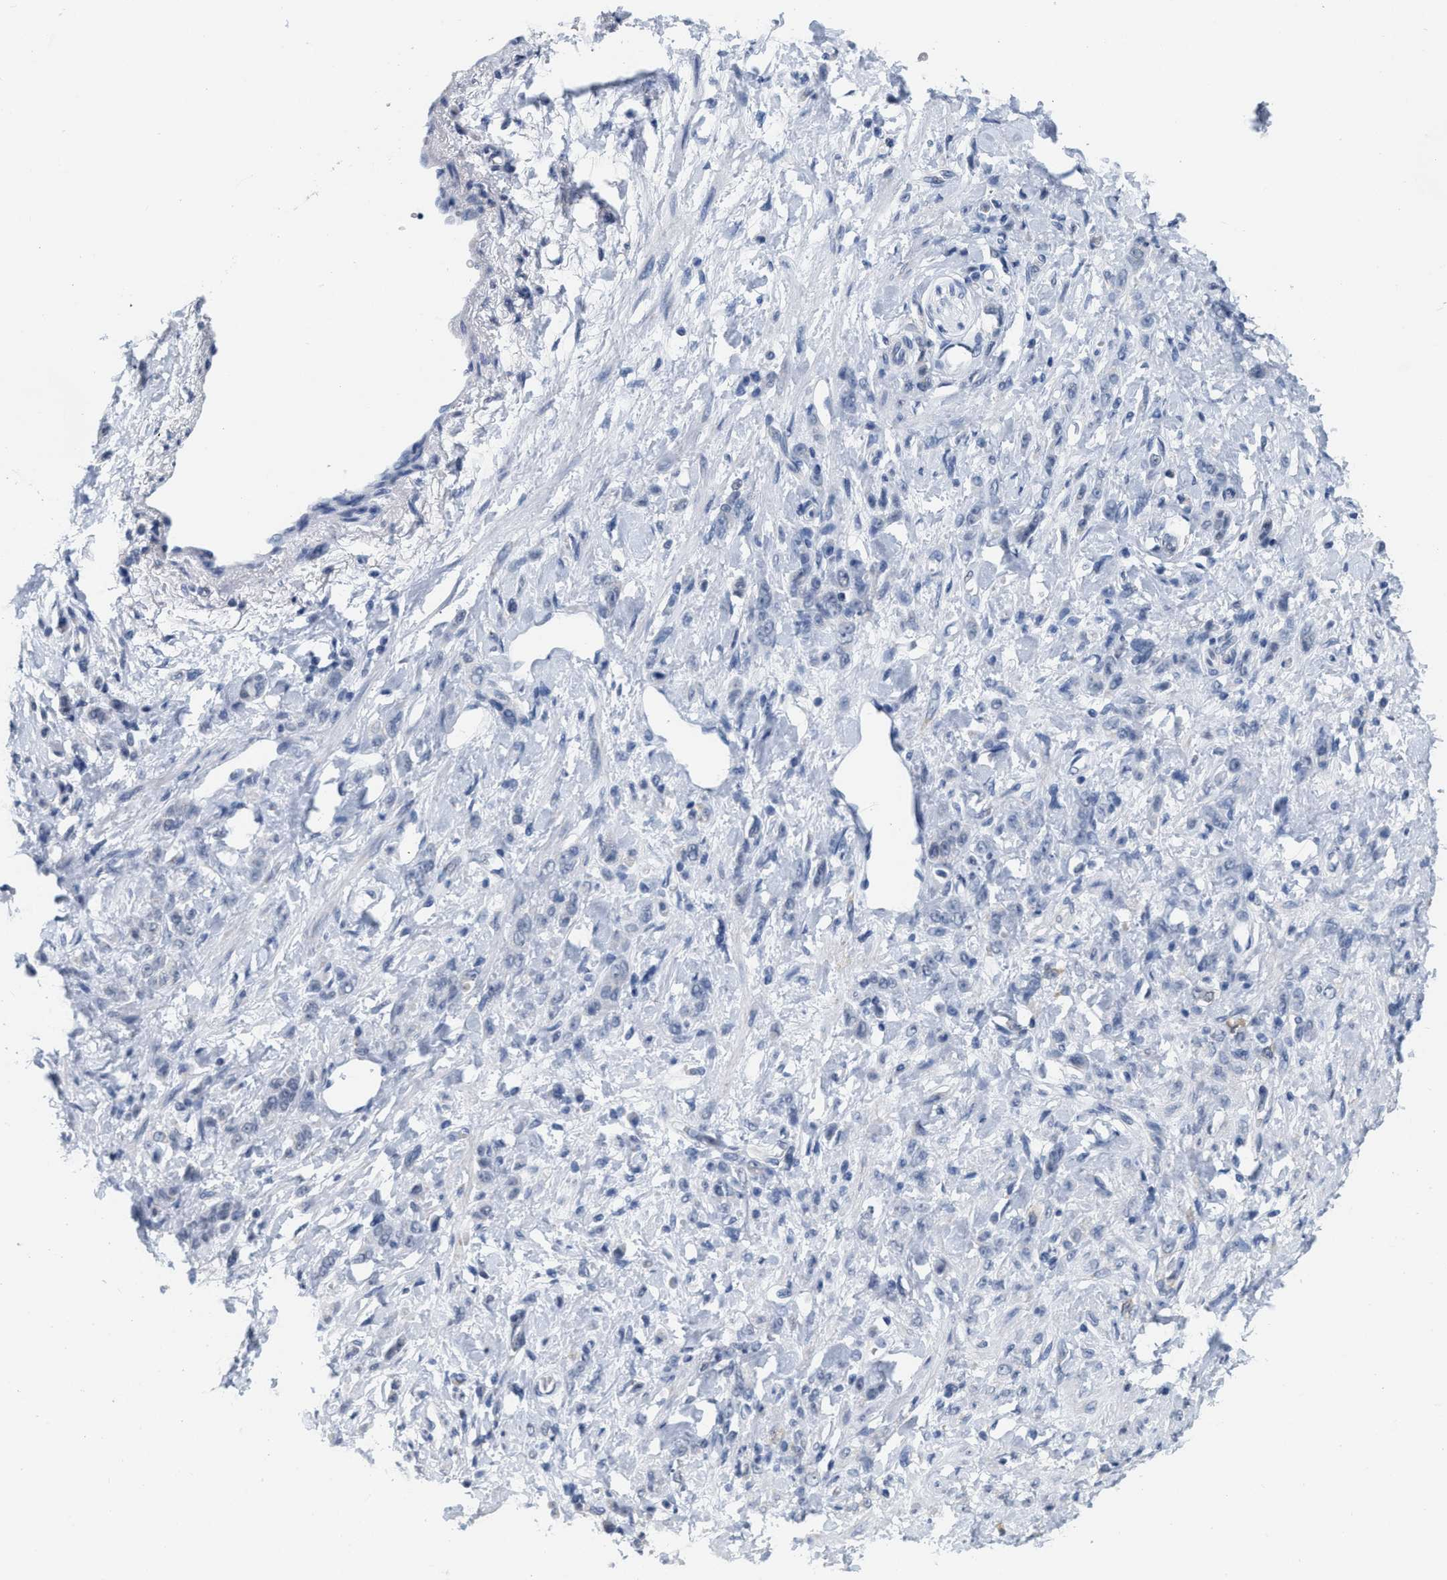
{"staining": {"intensity": "negative", "quantity": "none", "location": "none"}, "tissue": "stomach cancer", "cell_type": "Tumor cells", "image_type": "cancer", "snomed": [{"axis": "morphology", "description": "Normal tissue, NOS"}, {"axis": "morphology", "description": "Adenocarcinoma, NOS"}, {"axis": "topography", "description": "Stomach"}], "caption": "Immunohistochemistry (IHC) of human stomach adenocarcinoma exhibits no positivity in tumor cells.", "gene": "XIRP1", "patient": {"sex": "male", "age": 82}}